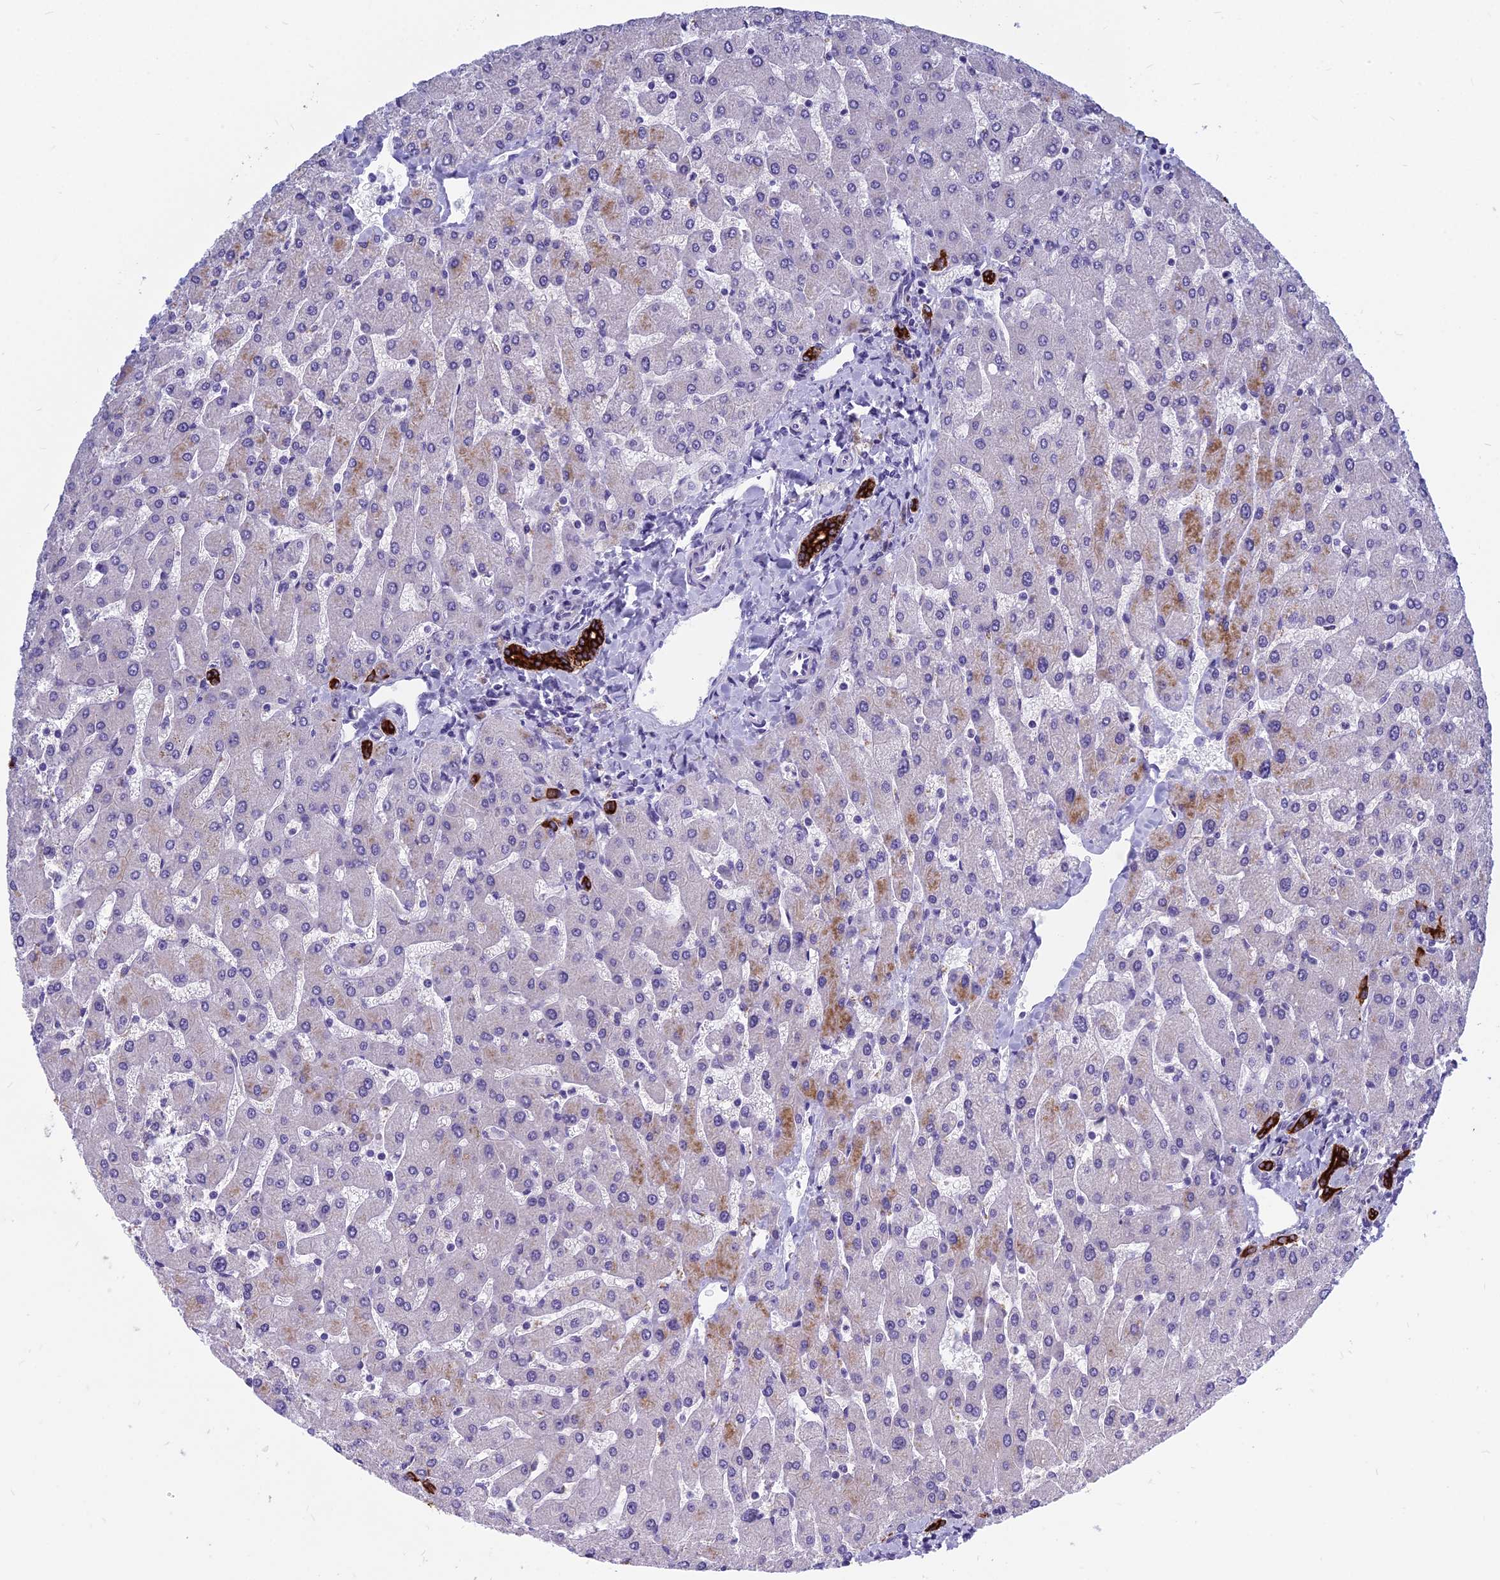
{"staining": {"intensity": "strong", "quantity": ">75%", "location": "cytoplasmic/membranous"}, "tissue": "liver", "cell_type": "Cholangiocytes", "image_type": "normal", "snomed": [{"axis": "morphology", "description": "Normal tissue, NOS"}, {"axis": "topography", "description": "Liver"}], "caption": "There is high levels of strong cytoplasmic/membranous staining in cholangiocytes of benign liver, as demonstrated by immunohistochemical staining (brown color).", "gene": "RBM41", "patient": {"sex": "male", "age": 55}}